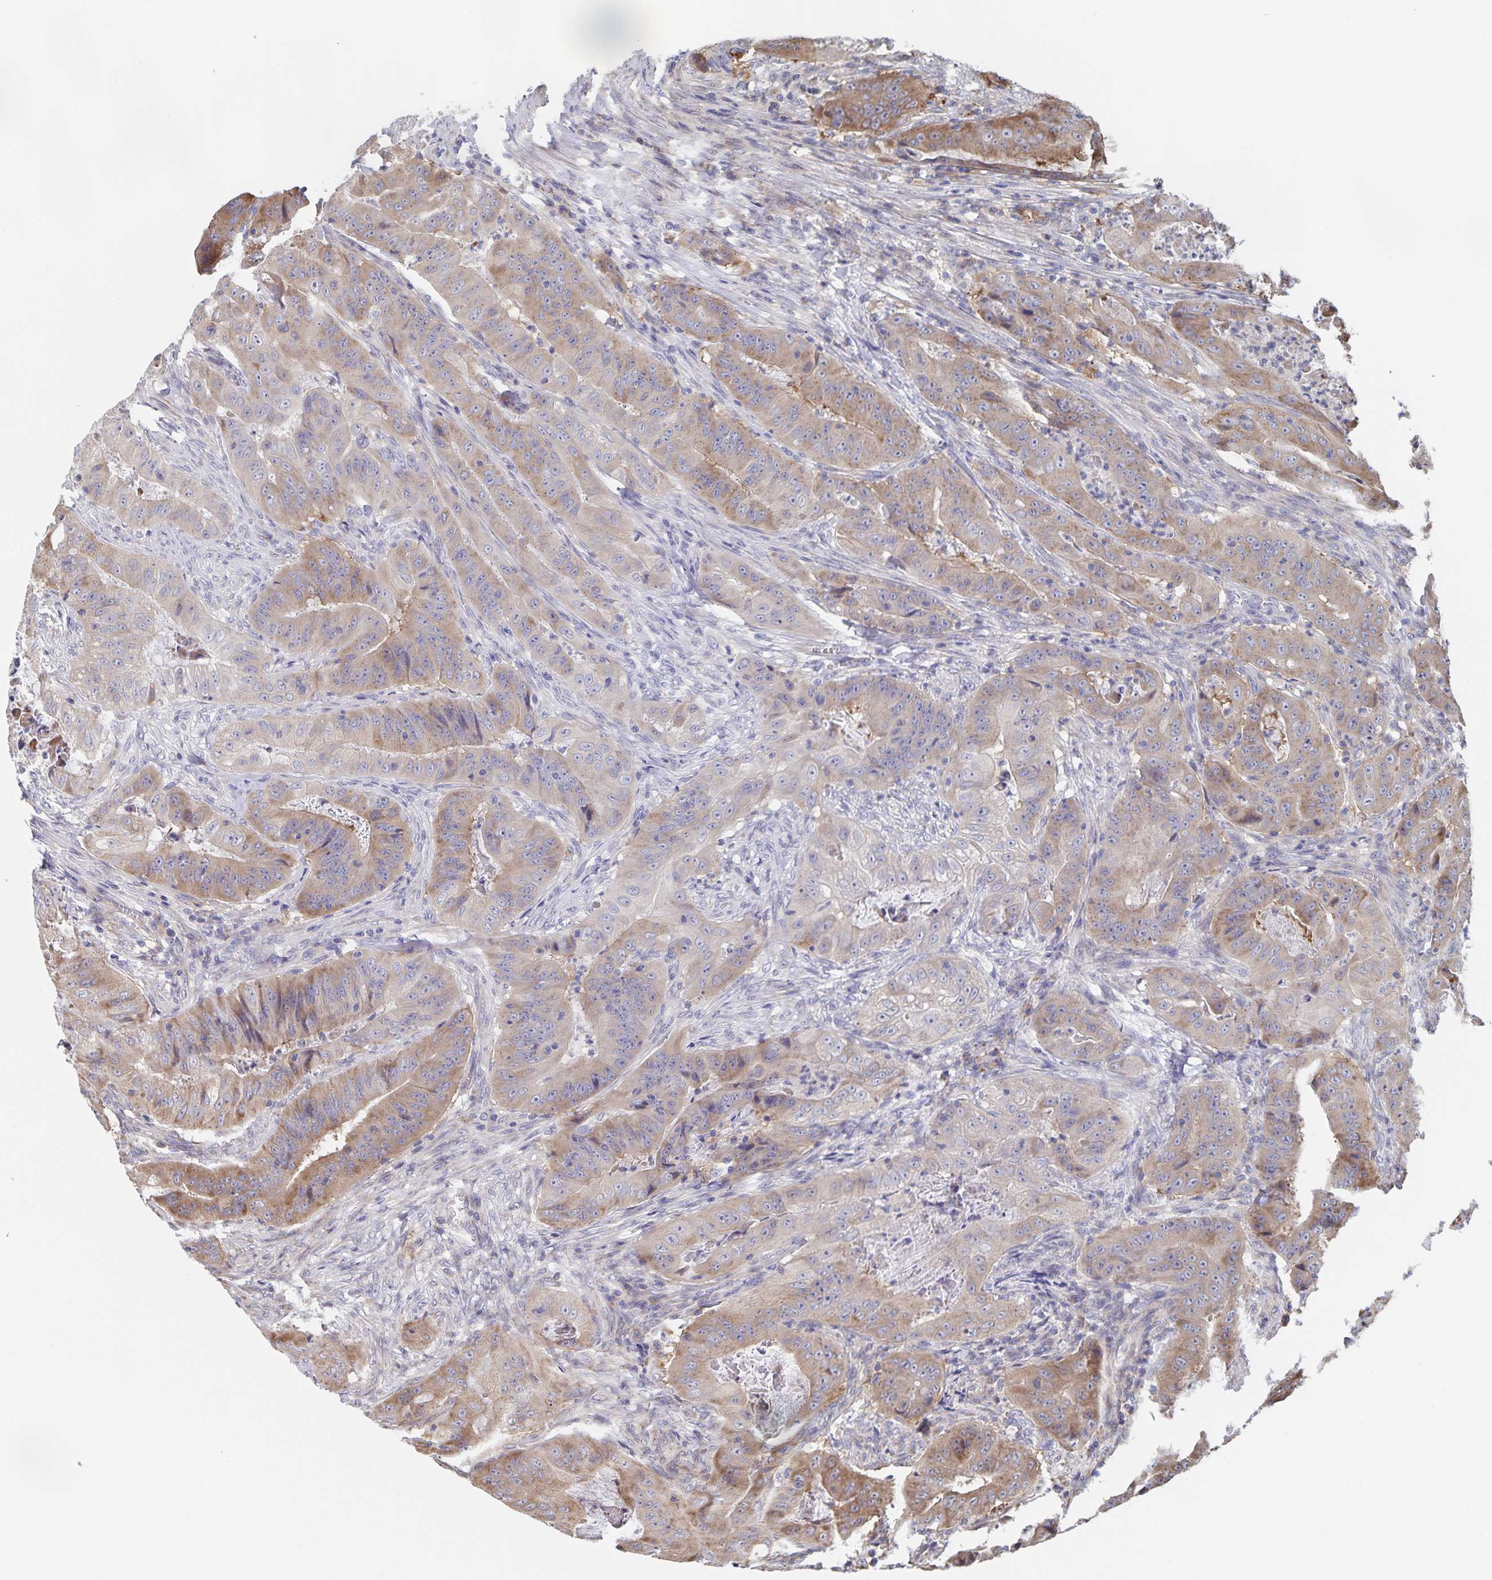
{"staining": {"intensity": "moderate", "quantity": ">75%", "location": "cytoplasmic/membranous"}, "tissue": "colorectal cancer", "cell_type": "Tumor cells", "image_type": "cancer", "snomed": [{"axis": "morphology", "description": "Adenocarcinoma, NOS"}, {"axis": "topography", "description": "Colon"}], "caption": "Human adenocarcinoma (colorectal) stained with a brown dye displays moderate cytoplasmic/membranous positive expression in approximately >75% of tumor cells.", "gene": "ACACA", "patient": {"sex": "male", "age": 33}}